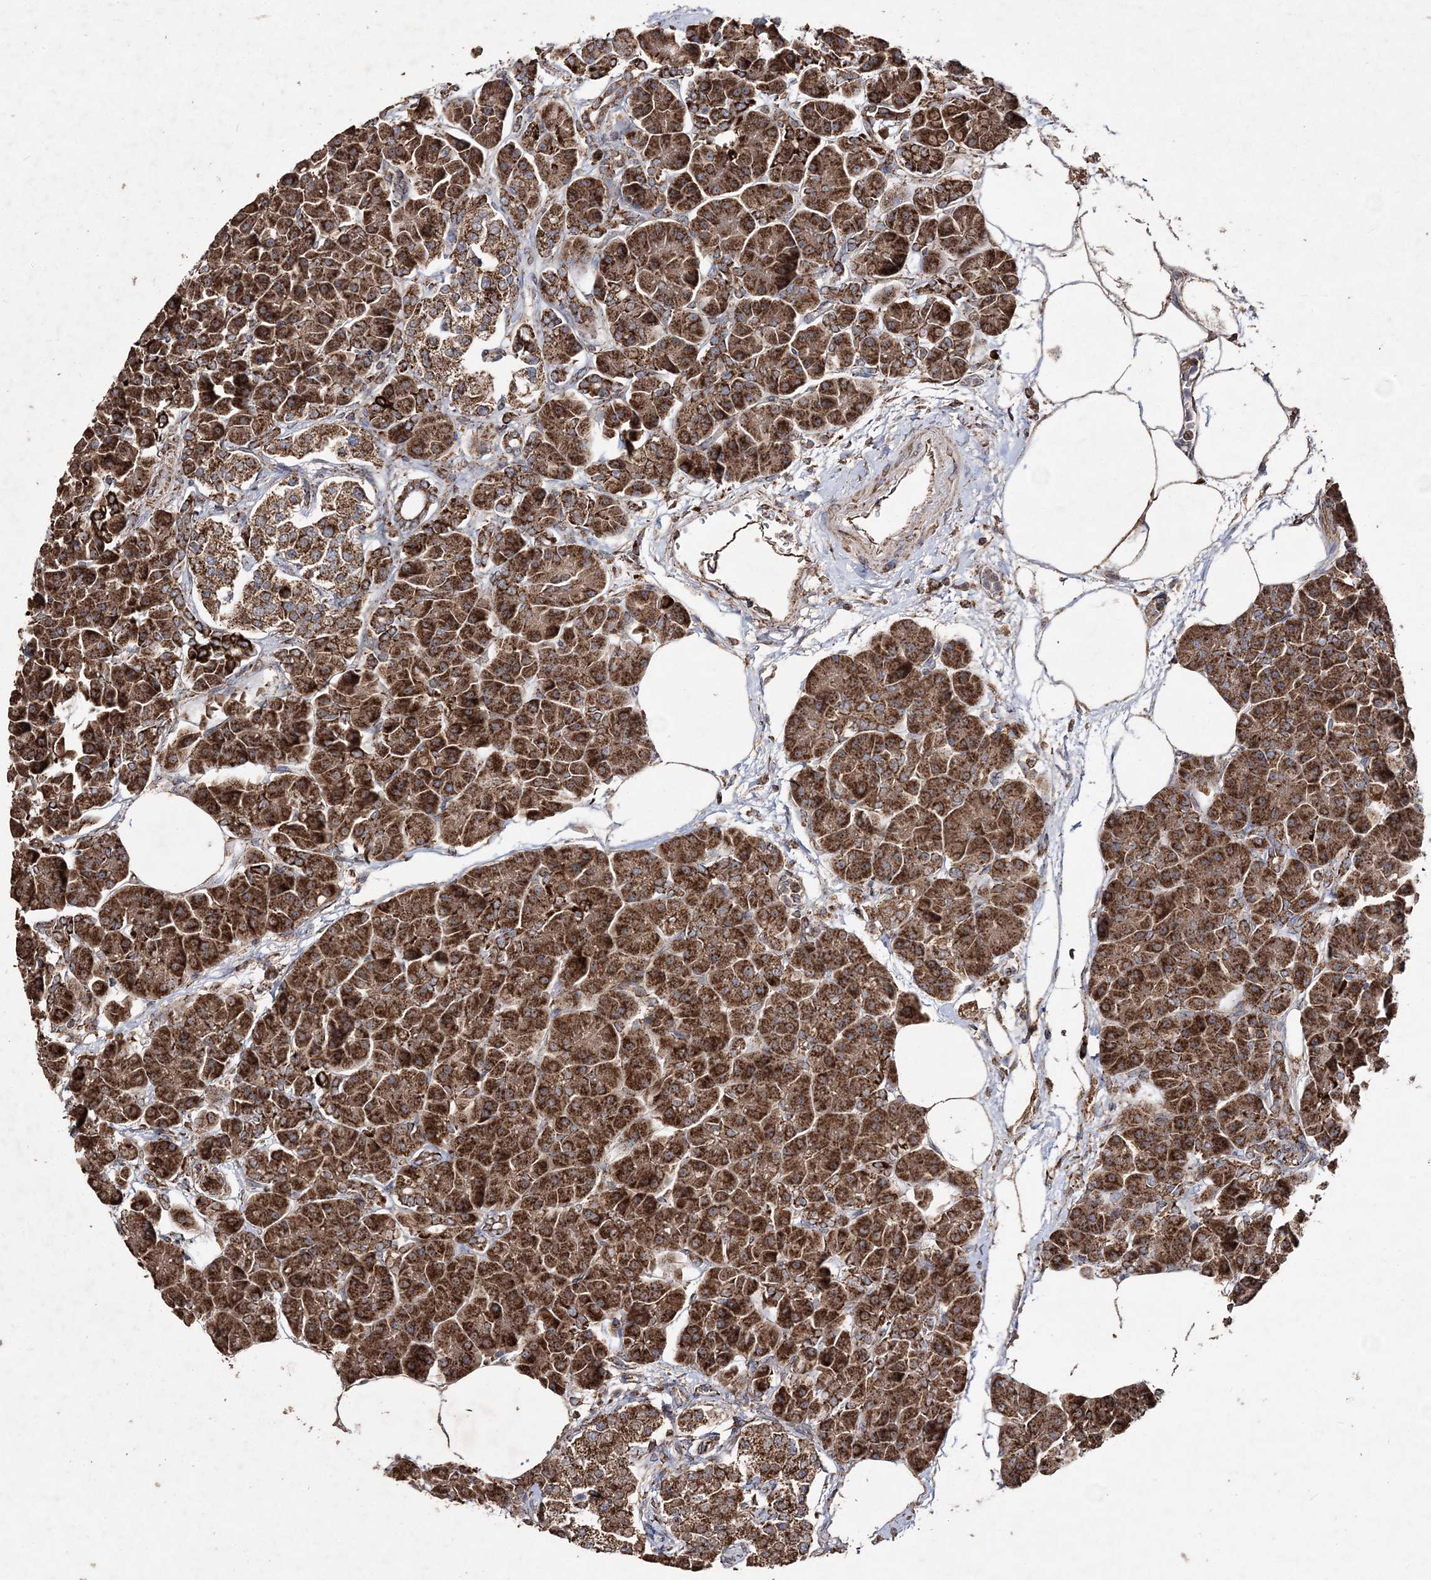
{"staining": {"intensity": "strong", "quantity": ">75%", "location": "cytoplasmic/membranous"}, "tissue": "pancreas", "cell_type": "Exocrine glandular cells", "image_type": "normal", "snomed": [{"axis": "morphology", "description": "Normal tissue, NOS"}, {"axis": "topography", "description": "Pancreas"}], "caption": "Strong cytoplasmic/membranous expression is seen in approximately >75% of exocrine glandular cells in benign pancreas.", "gene": "POC5", "patient": {"sex": "female", "age": 70}}